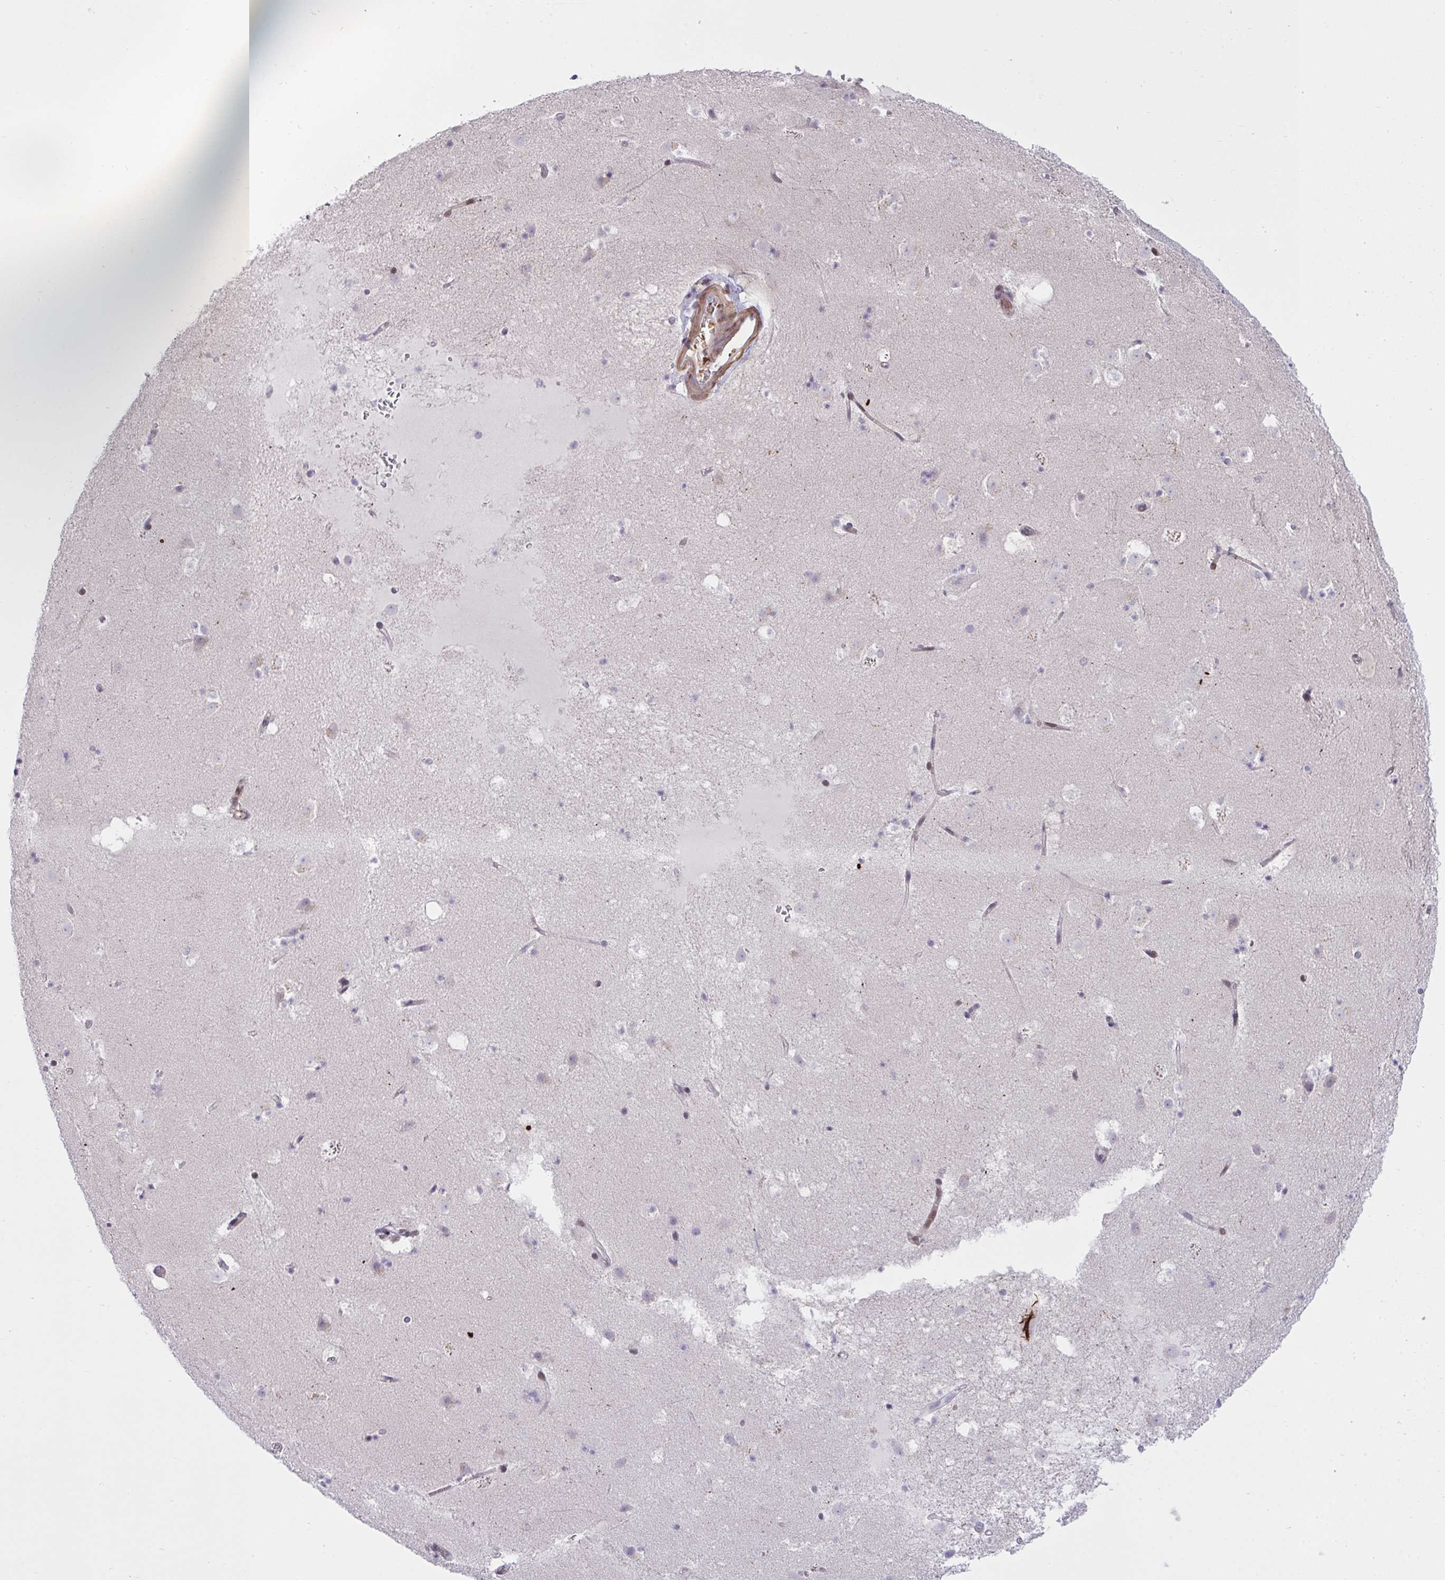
{"staining": {"intensity": "negative", "quantity": "none", "location": "none"}, "tissue": "caudate", "cell_type": "Glial cells", "image_type": "normal", "snomed": [{"axis": "morphology", "description": "Normal tissue, NOS"}, {"axis": "topography", "description": "Lateral ventricle wall"}], "caption": "Glial cells show no significant protein staining in benign caudate. (Stains: DAB (3,3'-diaminobenzidine) IHC with hematoxylin counter stain, Microscopy: brightfield microscopy at high magnification).", "gene": "PPIH", "patient": {"sex": "male", "age": 37}}